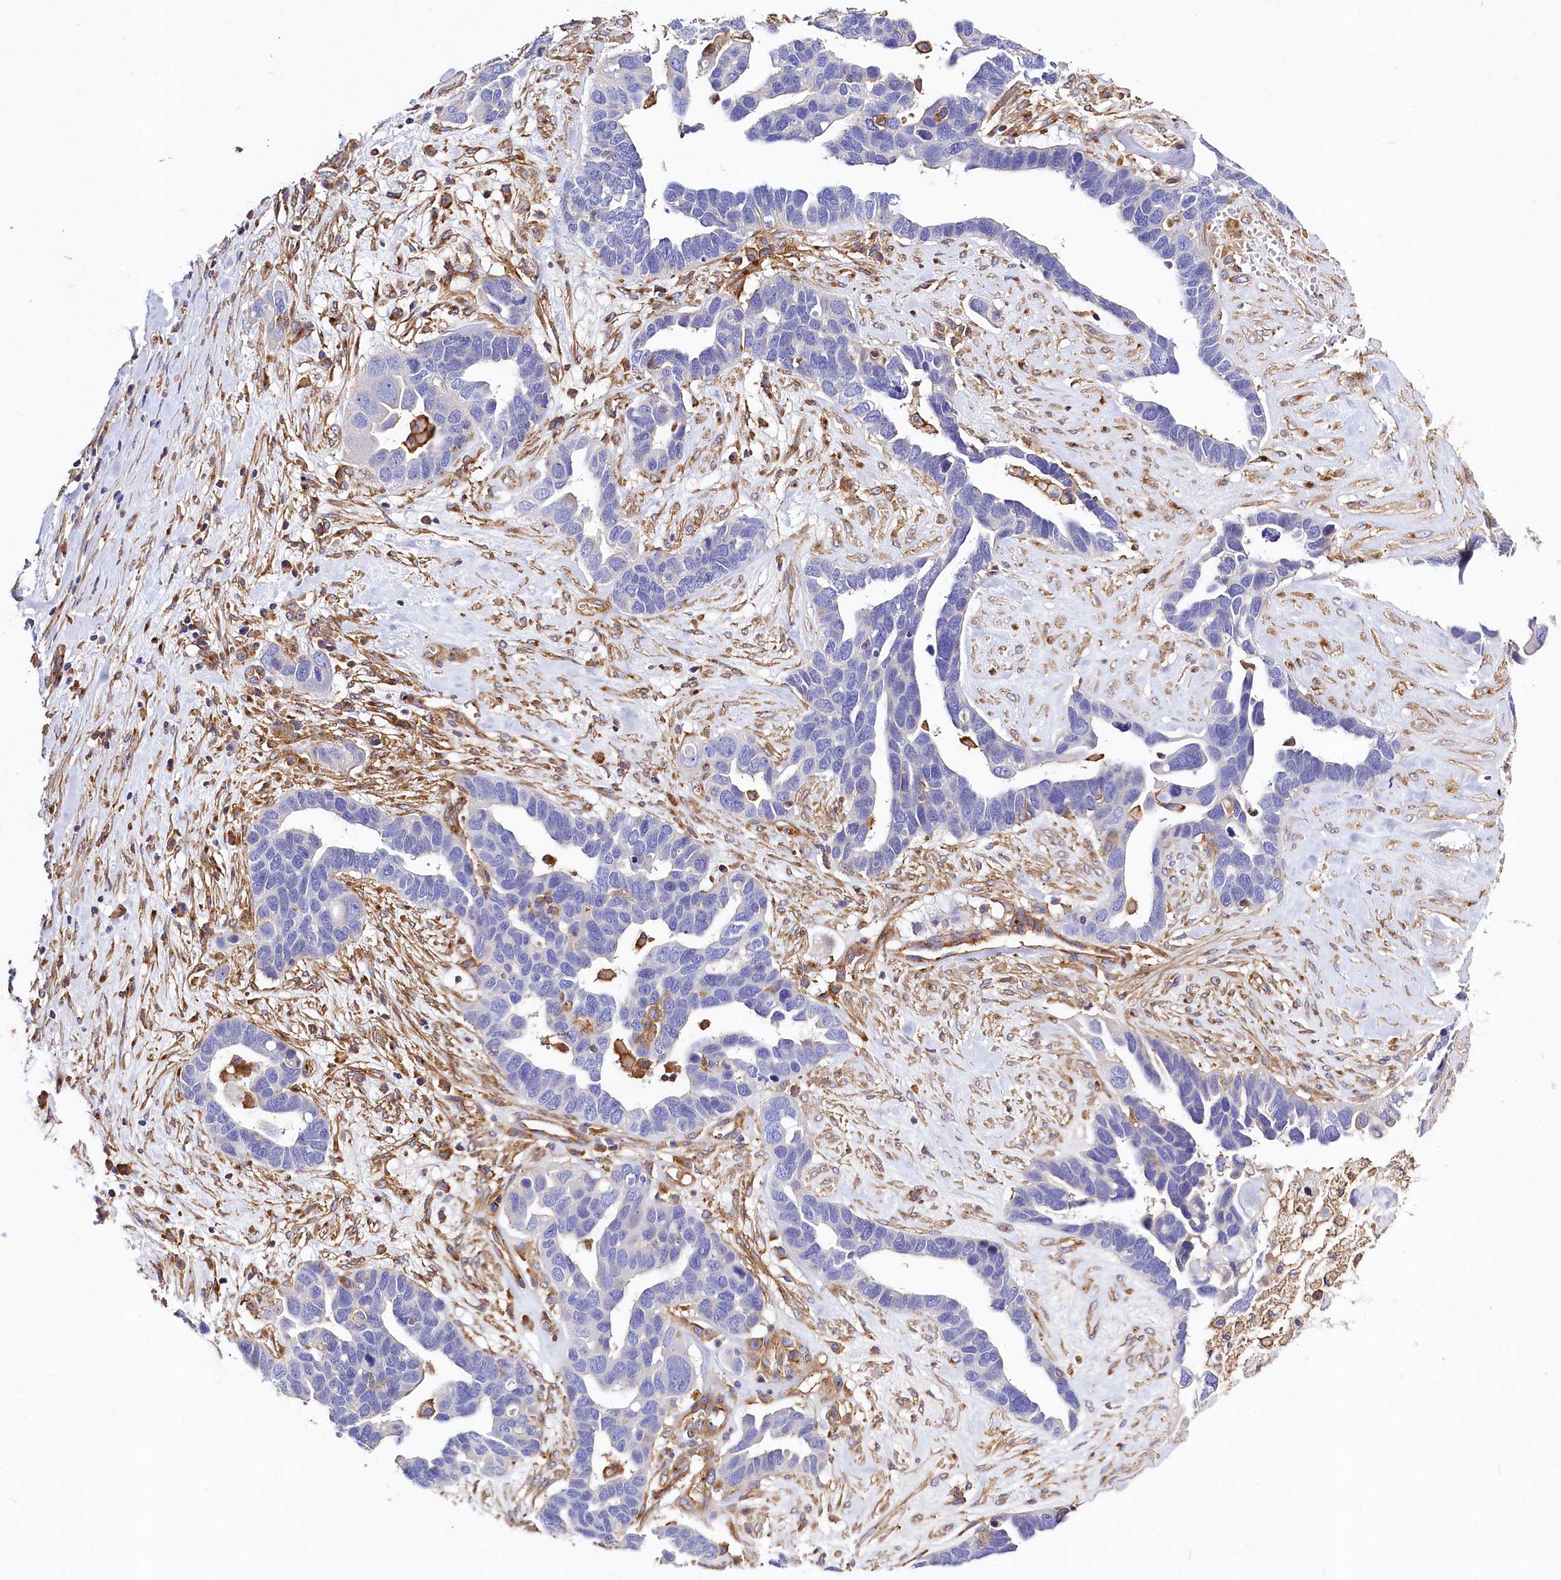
{"staining": {"intensity": "negative", "quantity": "none", "location": "none"}, "tissue": "ovarian cancer", "cell_type": "Tumor cells", "image_type": "cancer", "snomed": [{"axis": "morphology", "description": "Cystadenocarcinoma, serous, NOS"}, {"axis": "topography", "description": "Ovary"}], "caption": "Human serous cystadenocarcinoma (ovarian) stained for a protein using immunohistochemistry (IHC) displays no positivity in tumor cells.", "gene": "ANO6", "patient": {"sex": "female", "age": 54}}